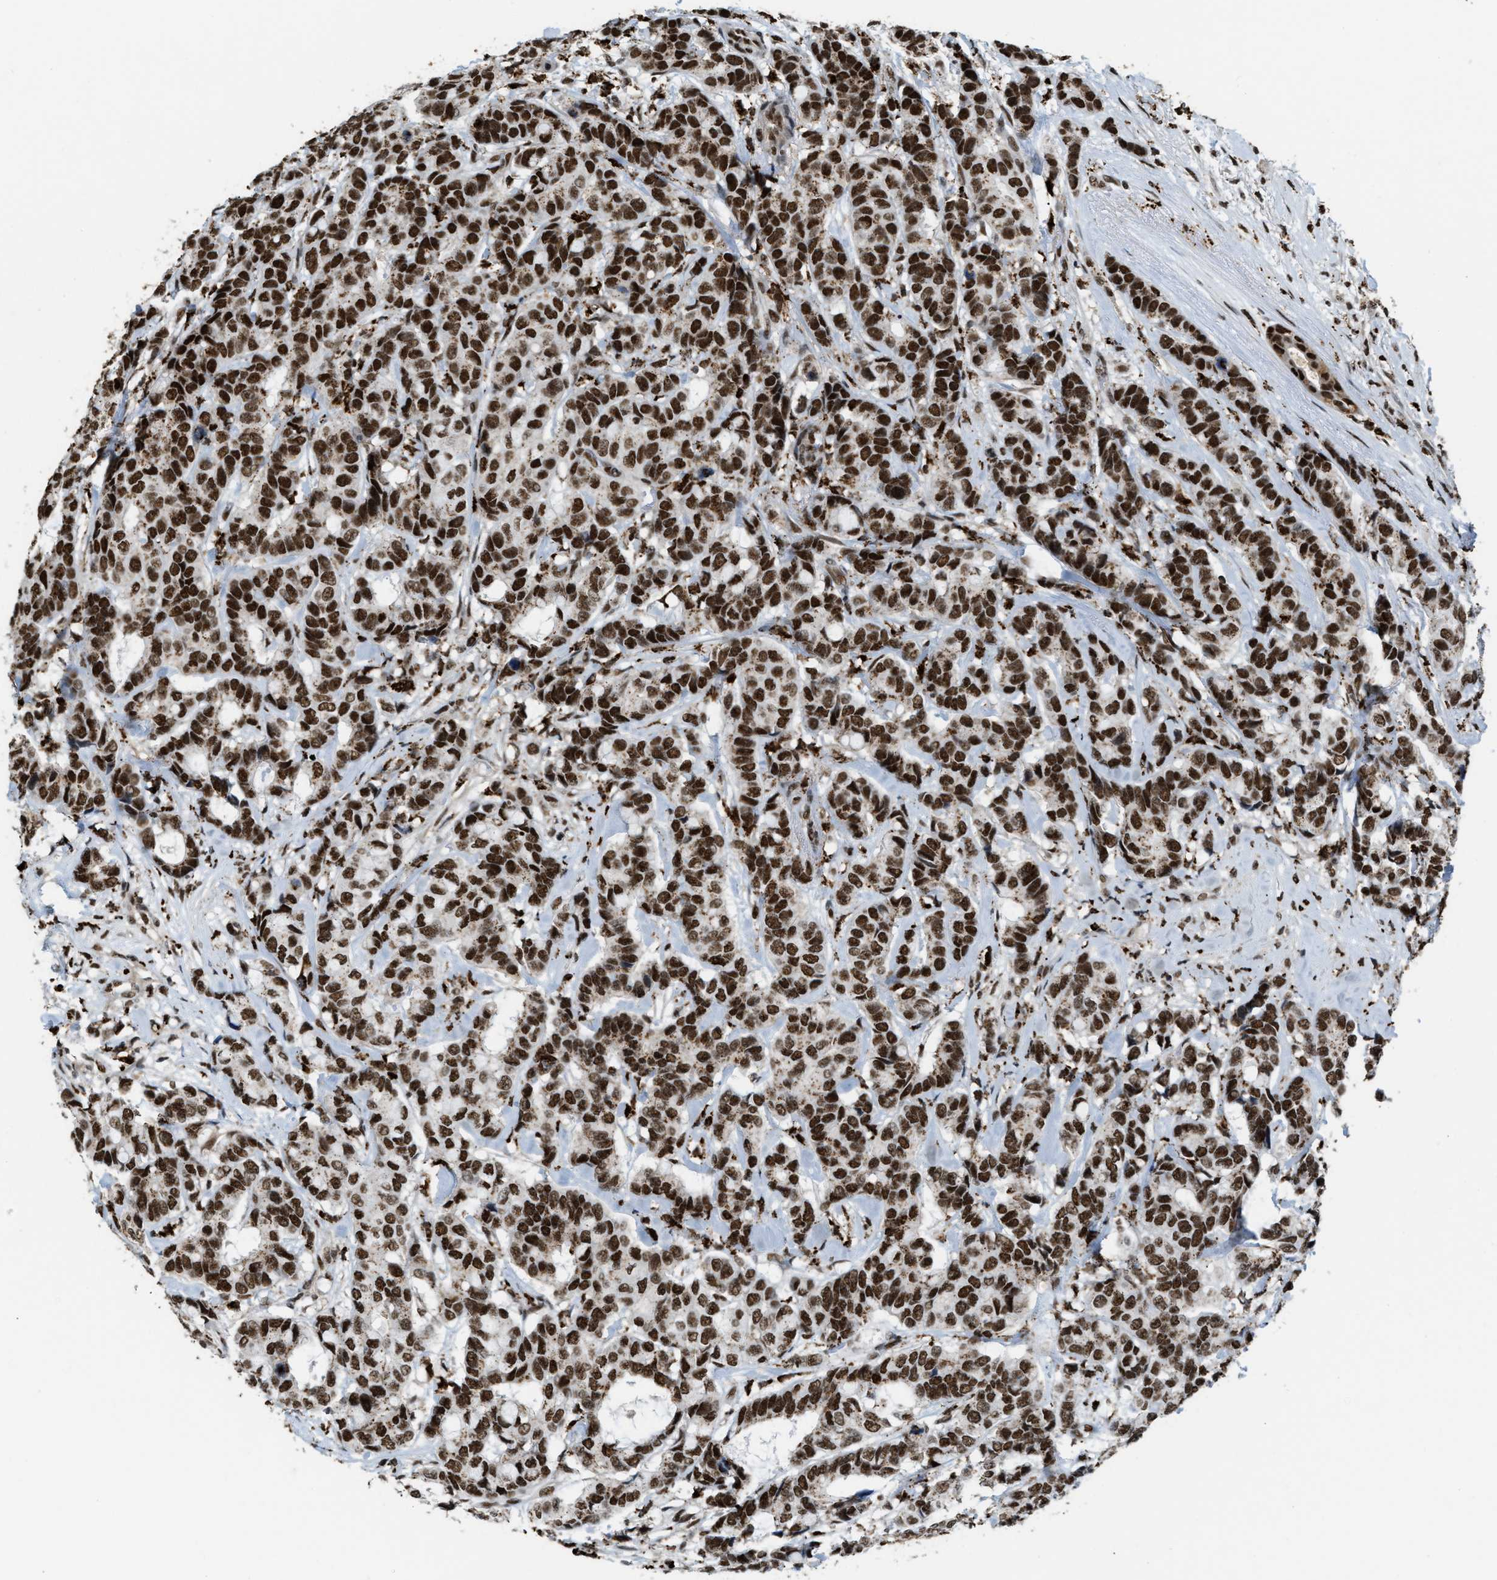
{"staining": {"intensity": "strong", "quantity": ">75%", "location": "nuclear"}, "tissue": "breast cancer", "cell_type": "Tumor cells", "image_type": "cancer", "snomed": [{"axis": "morphology", "description": "Duct carcinoma"}, {"axis": "topography", "description": "Breast"}], "caption": "Human infiltrating ductal carcinoma (breast) stained for a protein (brown) displays strong nuclear positive staining in approximately >75% of tumor cells.", "gene": "NUMA1", "patient": {"sex": "female", "age": 87}}